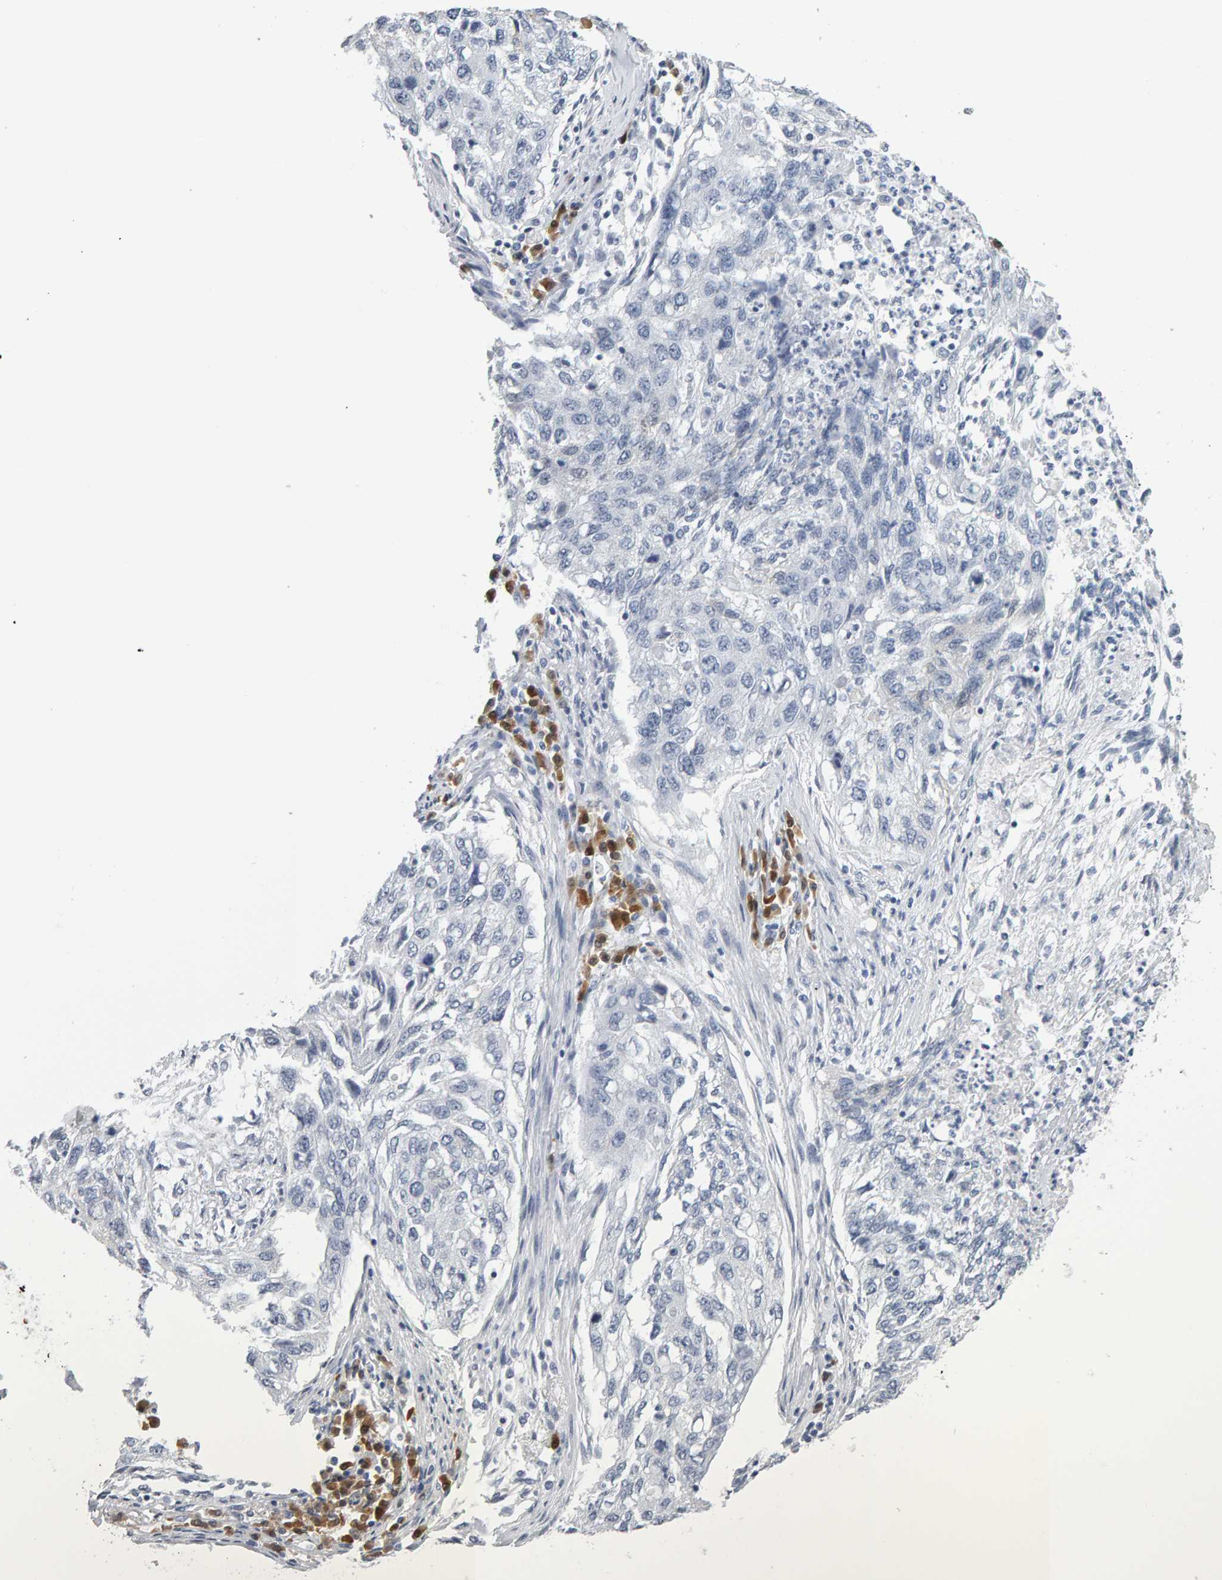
{"staining": {"intensity": "negative", "quantity": "none", "location": "none"}, "tissue": "lung cancer", "cell_type": "Tumor cells", "image_type": "cancer", "snomed": [{"axis": "morphology", "description": "Squamous cell carcinoma, NOS"}, {"axis": "topography", "description": "Lung"}], "caption": "This is an IHC micrograph of human lung squamous cell carcinoma. There is no staining in tumor cells.", "gene": "CTH", "patient": {"sex": "female", "age": 63}}